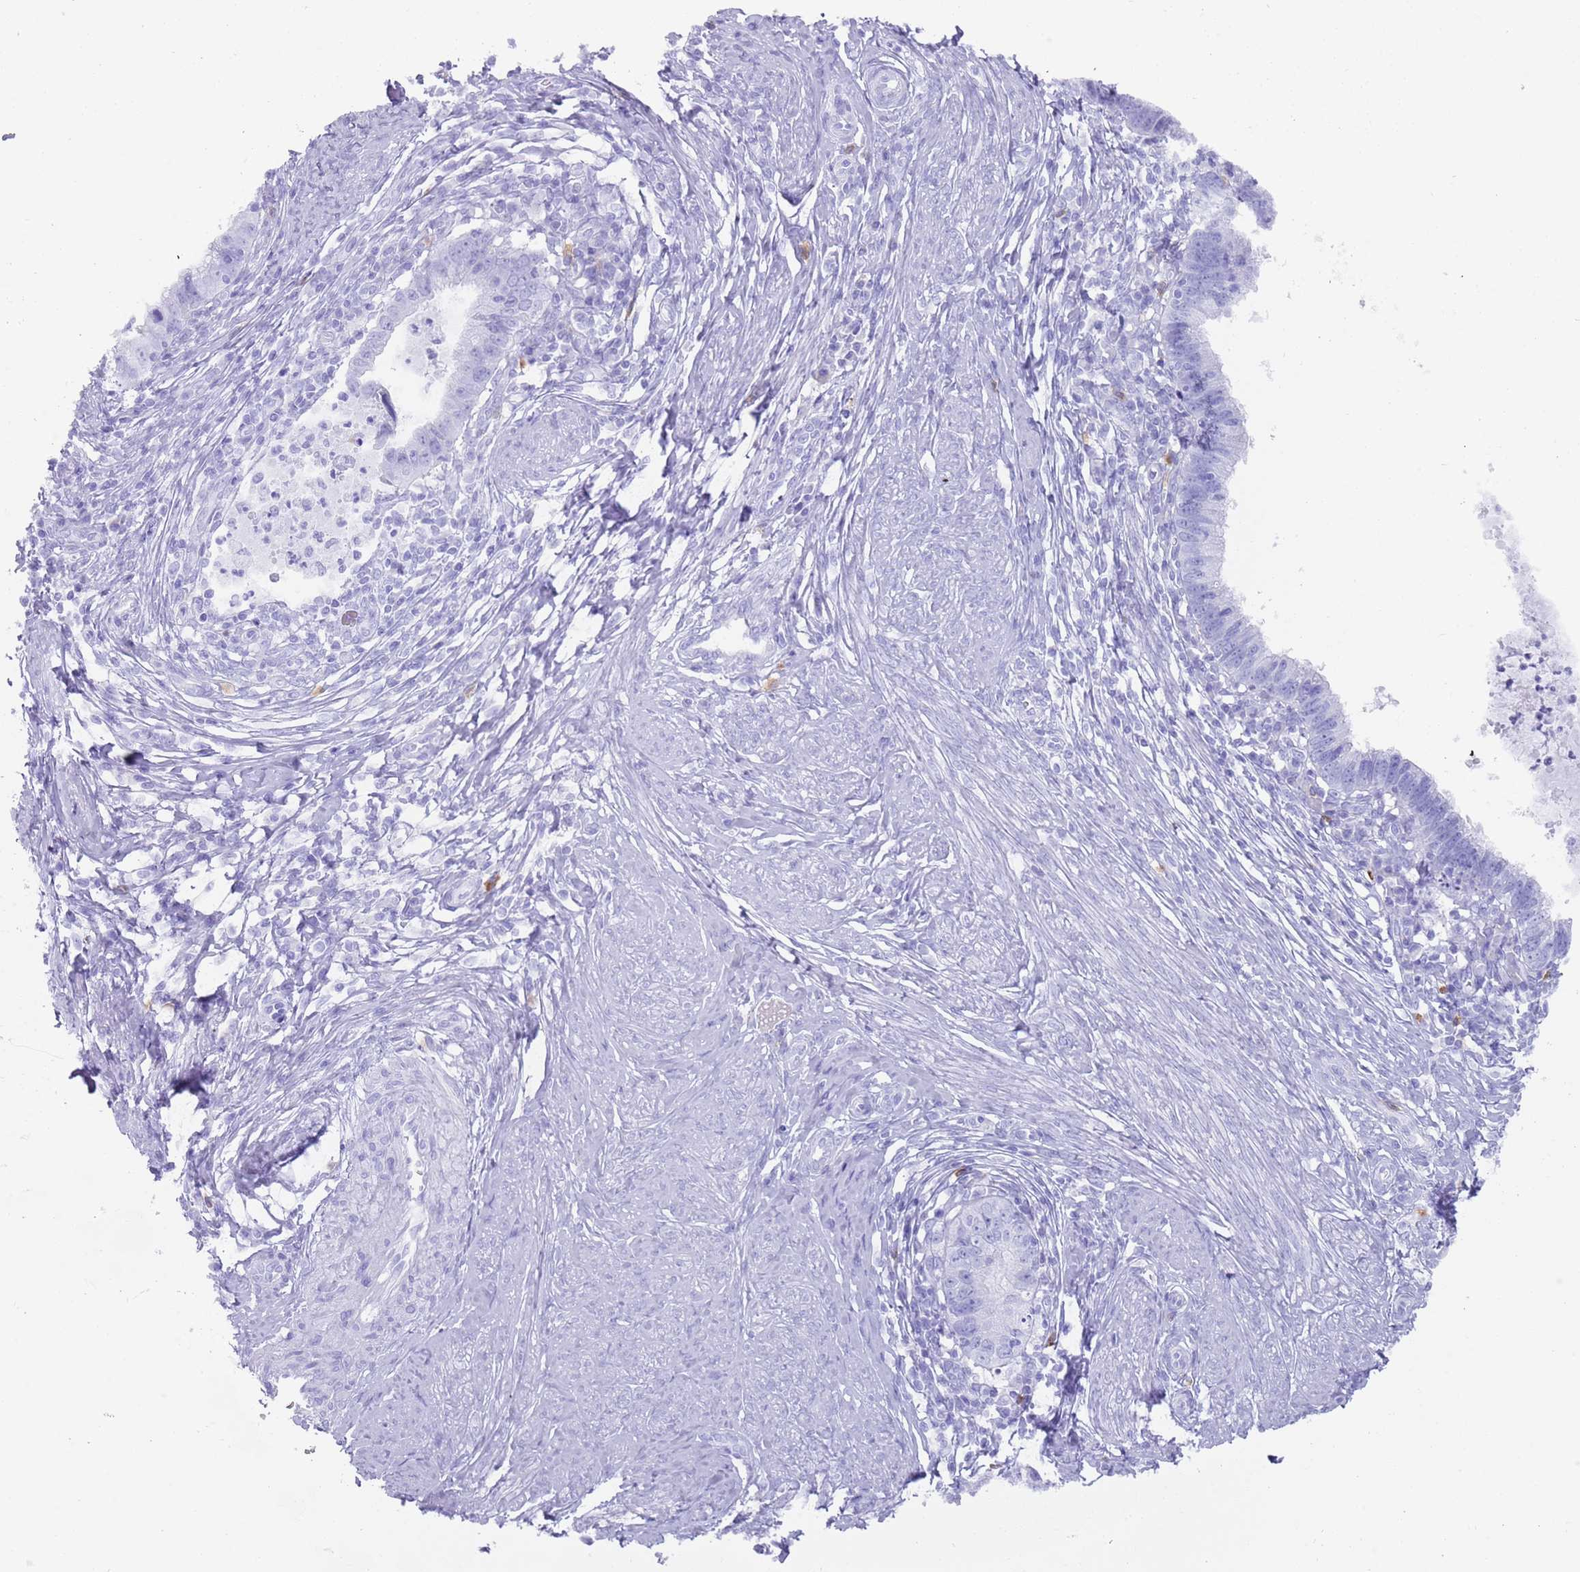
{"staining": {"intensity": "negative", "quantity": "none", "location": "none"}, "tissue": "cervical cancer", "cell_type": "Tumor cells", "image_type": "cancer", "snomed": [{"axis": "morphology", "description": "Adenocarcinoma, NOS"}, {"axis": "topography", "description": "Cervix"}], "caption": "Protein analysis of cervical adenocarcinoma displays no significant positivity in tumor cells.", "gene": "MYADML2", "patient": {"sex": "female", "age": 36}}